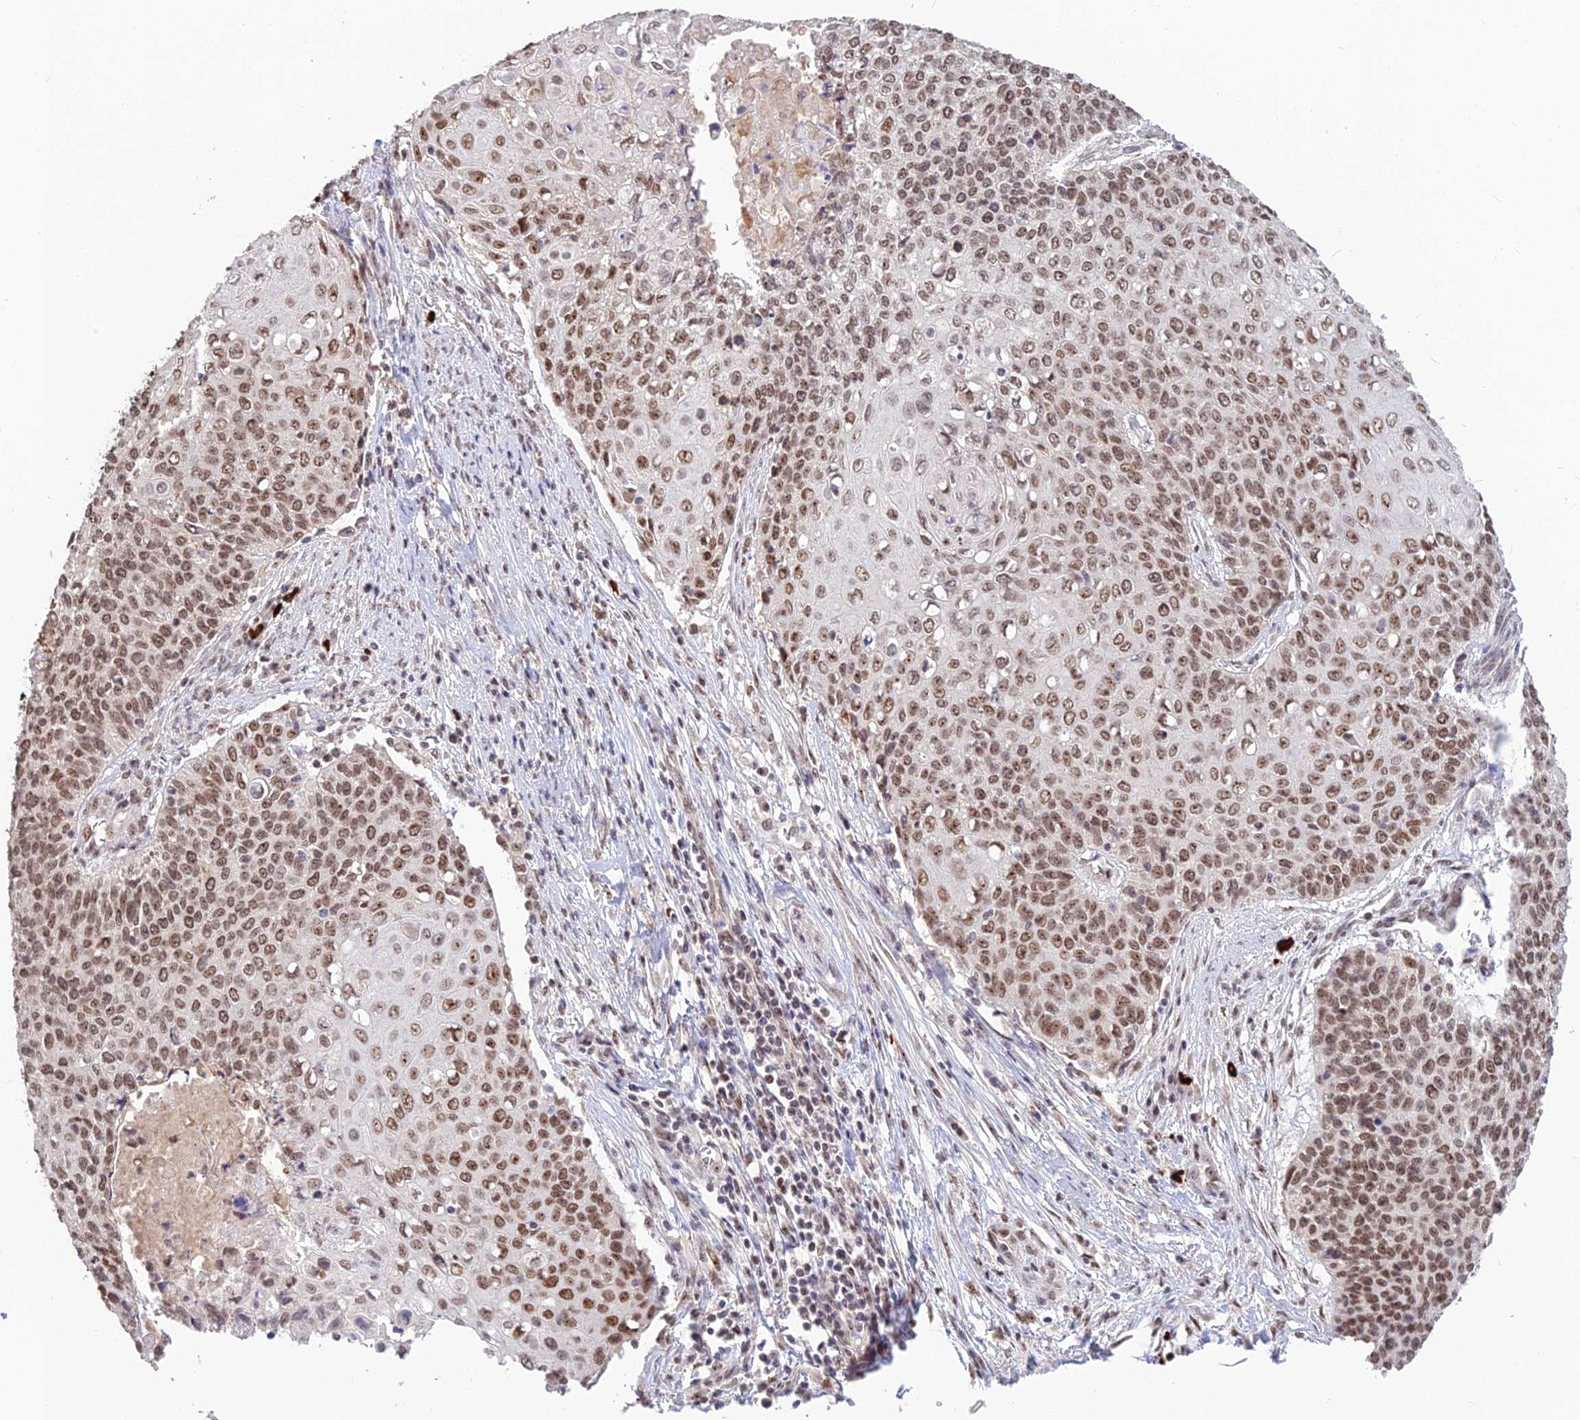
{"staining": {"intensity": "moderate", "quantity": ">75%", "location": "nuclear"}, "tissue": "cervical cancer", "cell_type": "Tumor cells", "image_type": "cancer", "snomed": [{"axis": "morphology", "description": "Squamous cell carcinoma, NOS"}, {"axis": "topography", "description": "Cervix"}], "caption": "Tumor cells demonstrate moderate nuclear staining in about >75% of cells in cervical cancer. The protein of interest is shown in brown color, while the nuclei are stained blue.", "gene": "POLR1G", "patient": {"sex": "female", "age": 39}}